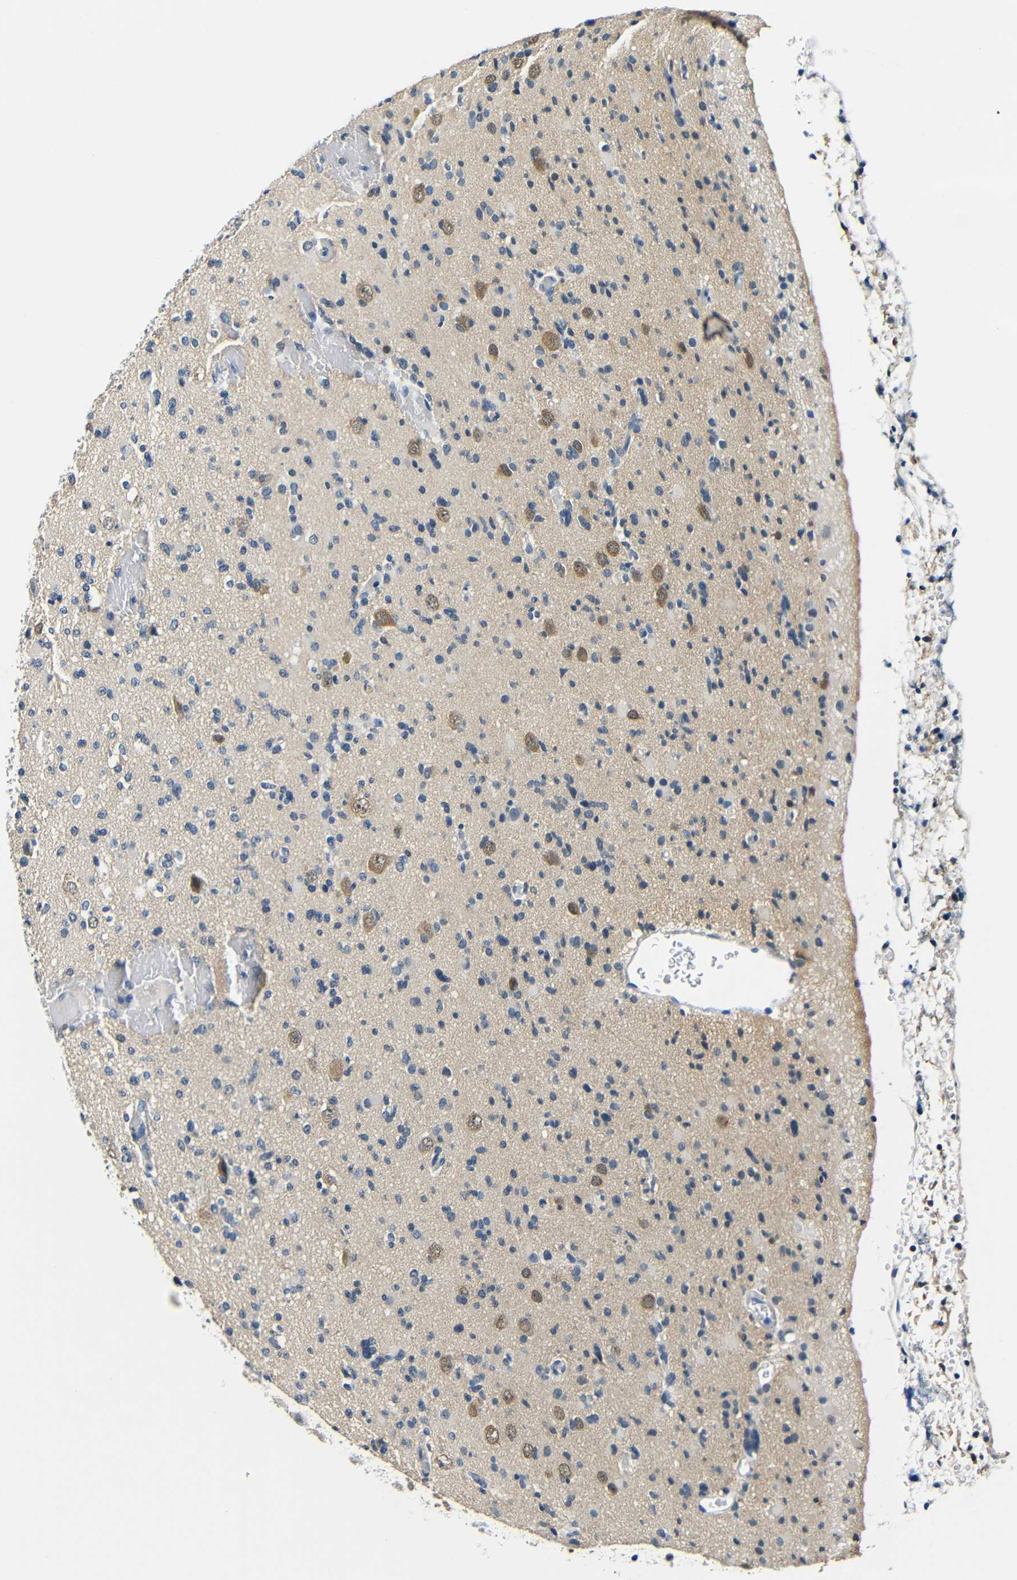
{"staining": {"intensity": "moderate", "quantity": "<25%", "location": "cytoplasmic/membranous"}, "tissue": "glioma", "cell_type": "Tumor cells", "image_type": "cancer", "snomed": [{"axis": "morphology", "description": "Glioma, malignant, Low grade"}, {"axis": "topography", "description": "Brain"}], "caption": "About <25% of tumor cells in human malignant low-grade glioma reveal moderate cytoplasmic/membranous protein expression as visualized by brown immunohistochemical staining.", "gene": "ADAP1", "patient": {"sex": "female", "age": 22}}